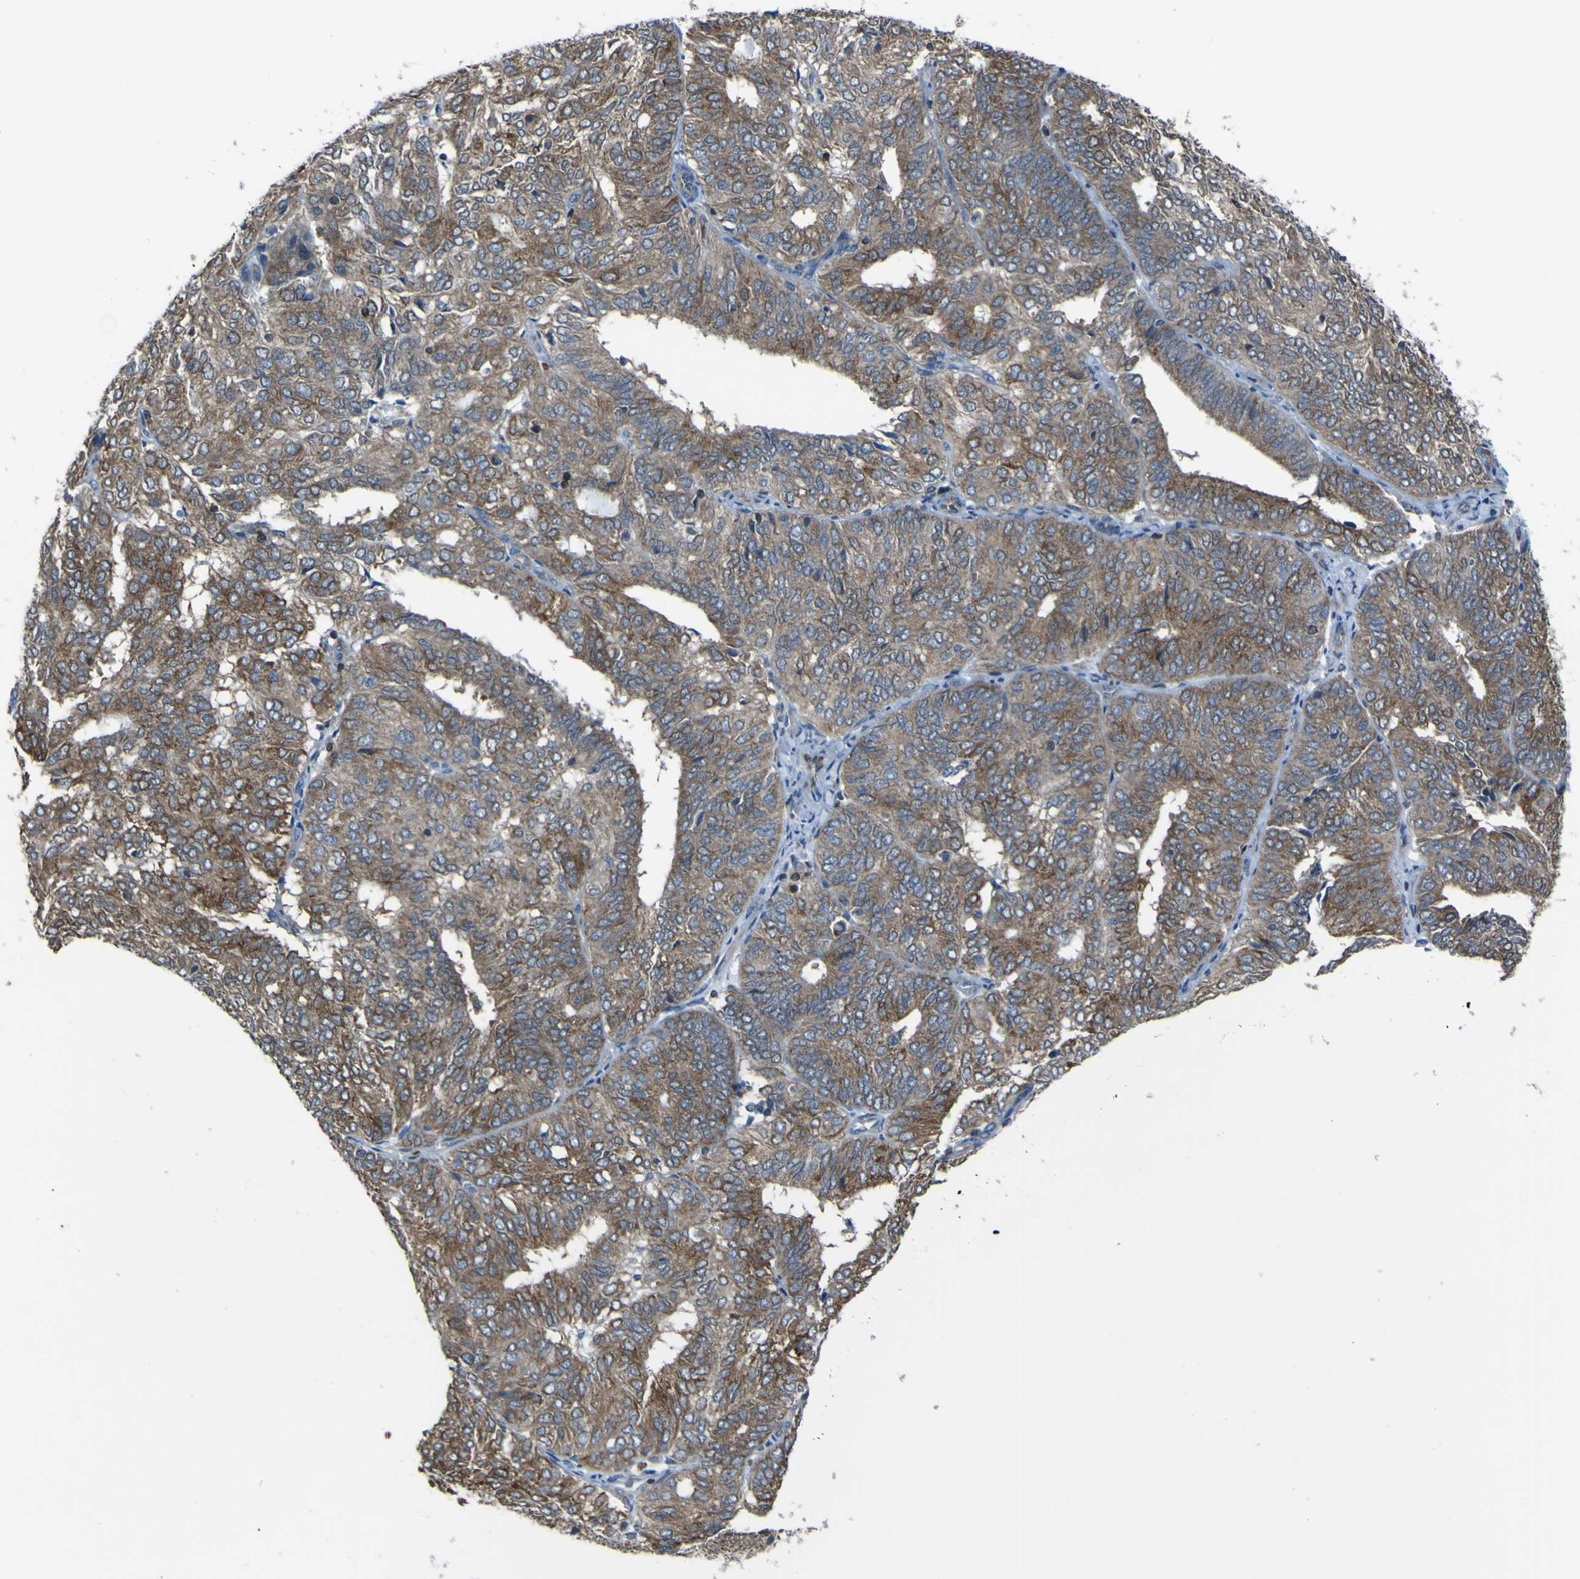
{"staining": {"intensity": "moderate", "quantity": ">75%", "location": "cytoplasmic/membranous"}, "tissue": "endometrial cancer", "cell_type": "Tumor cells", "image_type": "cancer", "snomed": [{"axis": "morphology", "description": "Adenocarcinoma, NOS"}, {"axis": "topography", "description": "Uterus"}], "caption": "A micrograph of human endometrial cancer stained for a protein reveals moderate cytoplasmic/membranous brown staining in tumor cells. (Brightfield microscopy of DAB IHC at high magnification).", "gene": "STIM1", "patient": {"sex": "female", "age": 60}}